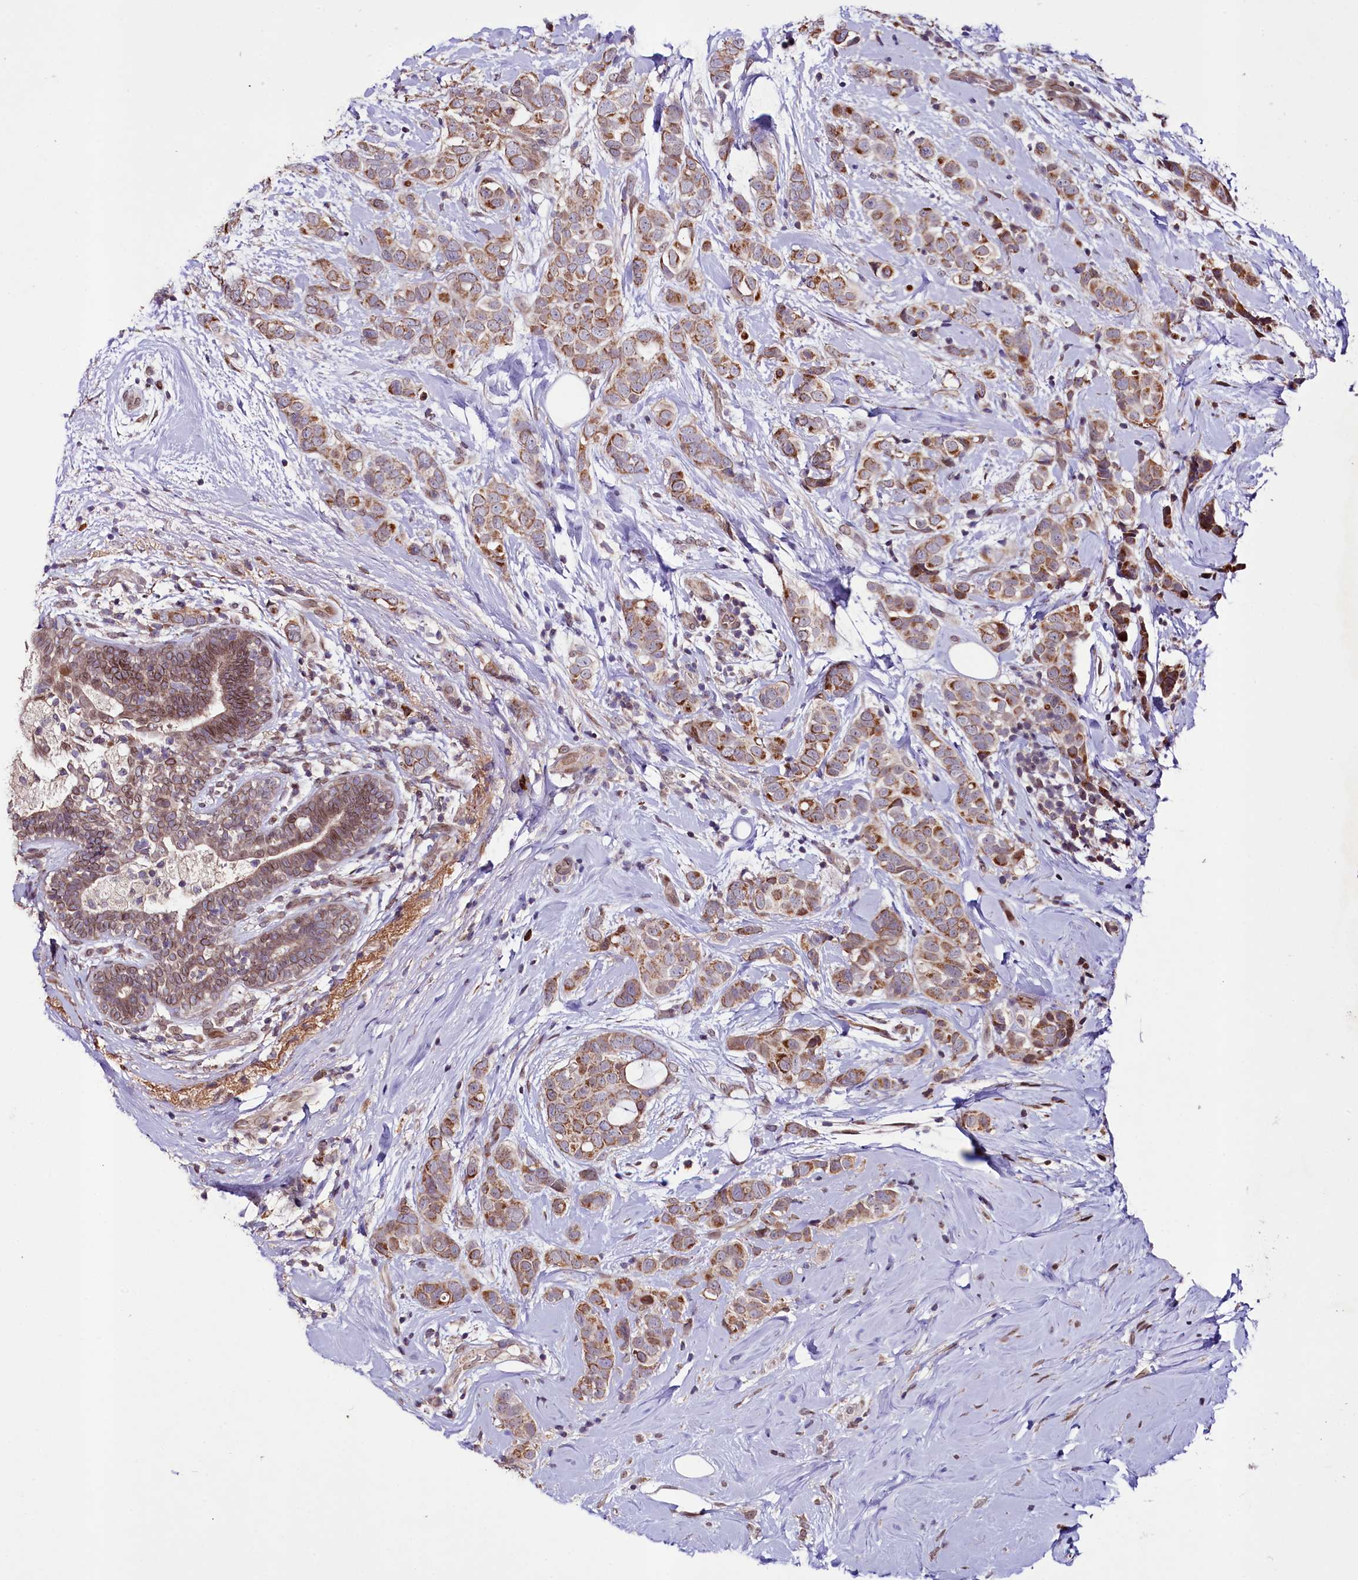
{"staining": {"intensity": "moderate", "quantity": ">75%", "location": "cytoplasmic/membranous"}, "tissue": "breast cancer", "cell_type": "Tumor cells", "image_type": "cancer", "snomed": [{"axis": "morphology", "description": "Lobular carcinoma"}, {"axis": "topography", "description": "Breast"}], "caption": "Immunohistochemistry micrograph of neoplastic tissue: human breast lobular carcinoma stained using immunohistochemistry (IHC) demonstrates medium levels of moderate protein expression localized specifically in the cytoplasmic/membranous of tumor cells, appearing as a cytoplasmic/membranous brown color.", "gene": "ZNF226", "patient": {"sex": "female", "age": 51}}